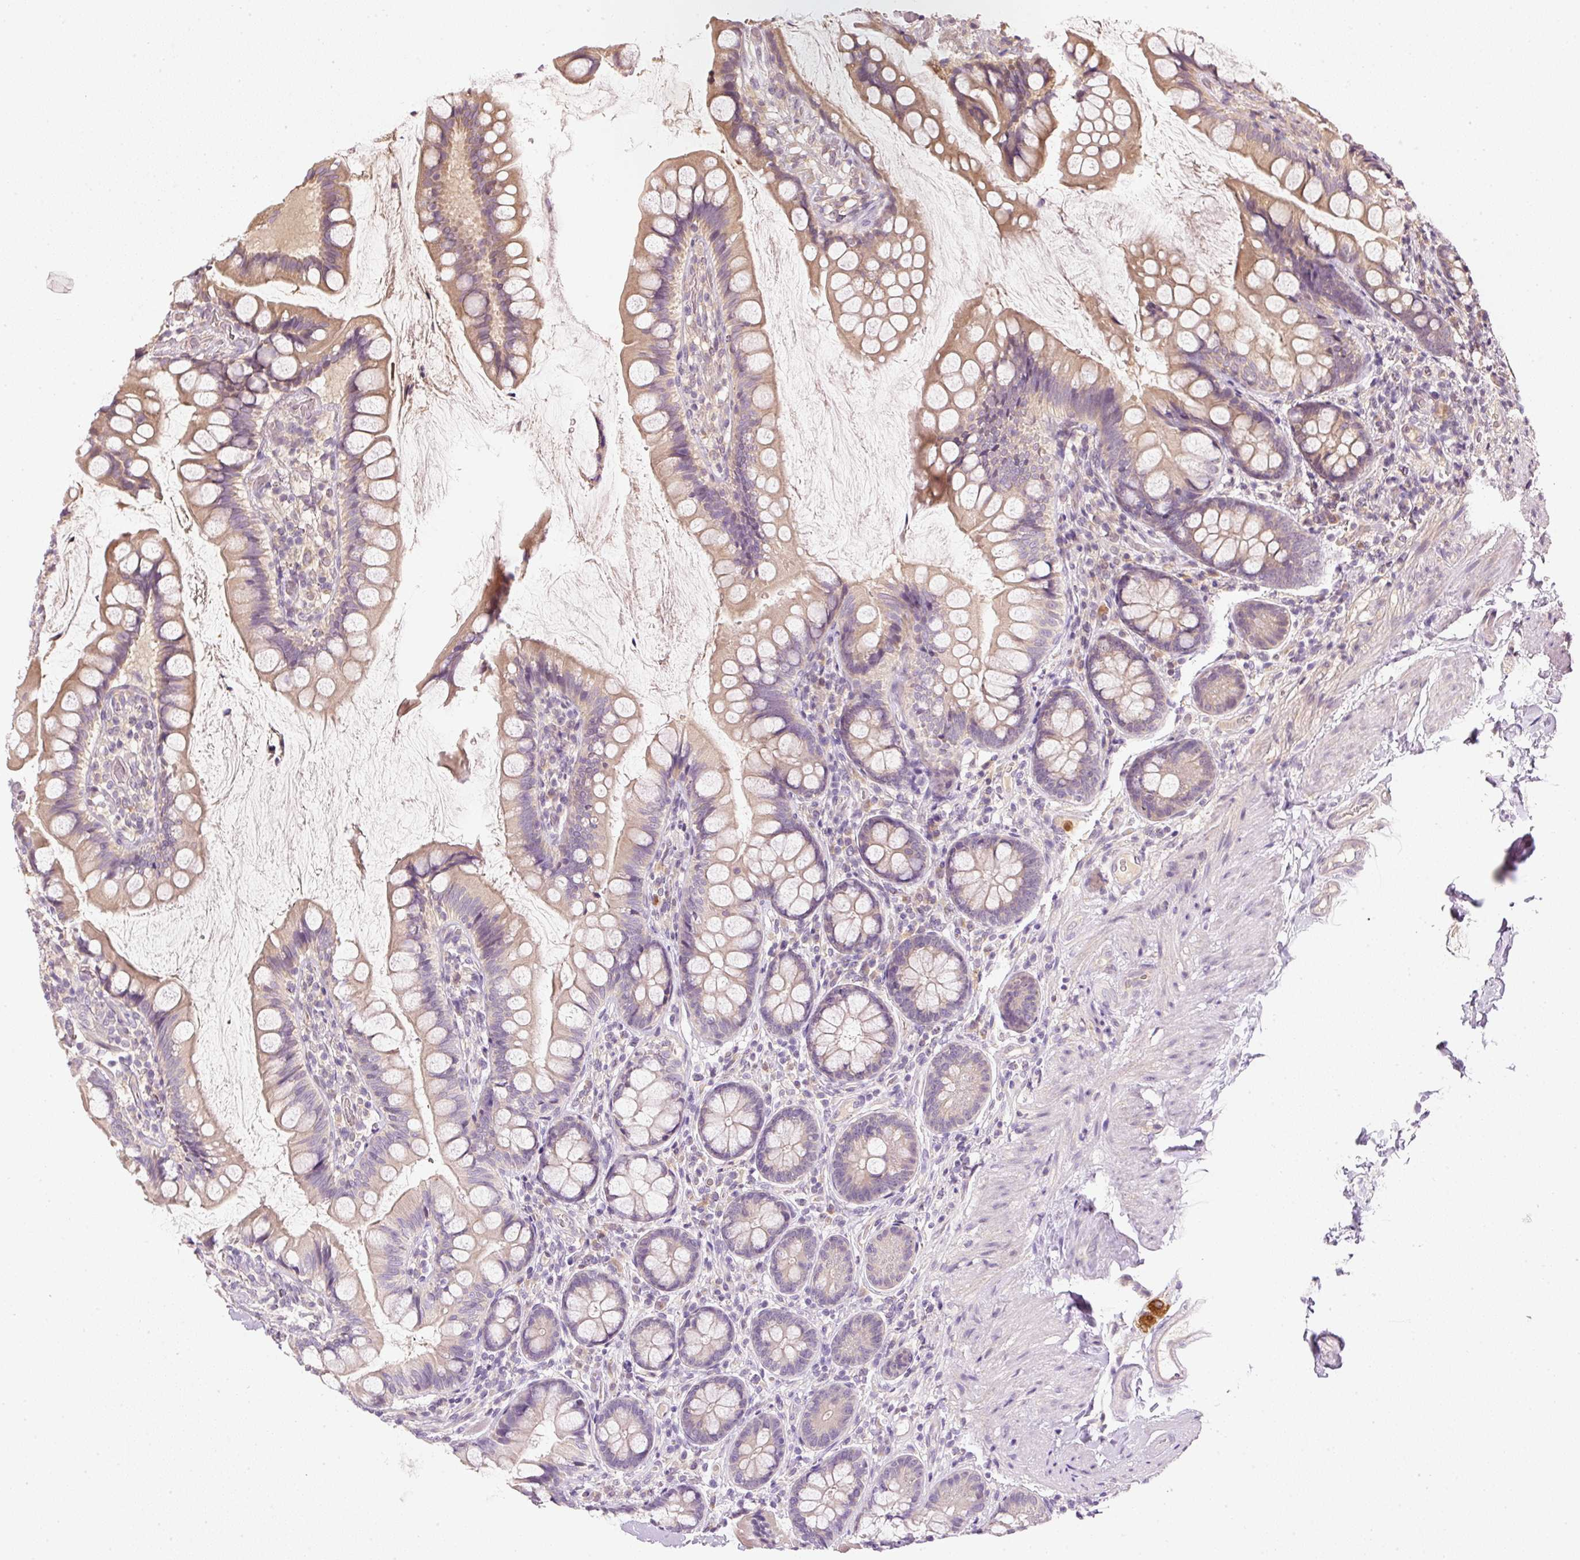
{"staining": {"intensity": "moderate", "quantity": "25%-75%", "location": "cytoplasmic/membranous"}, "tissue": "small intestine", "cell_type": "Glandular cells", "image_type": "normal", "snomed": [{"axis": "morphology", "description": "Normal tissue, NOS"}, {"axis": "topography", "description": "Small intestine"}], "caption": "Immunohistochemistry (DAB (3,3'-diaminobenzidine)) staining of benign small intestine demonstrates moderate cytoplasmic/membranous protein positivity in approximately 25%-75% of glandular cells.", "gene": "CTTNBP2", "patient": {"sex": "male", "age": 70}}